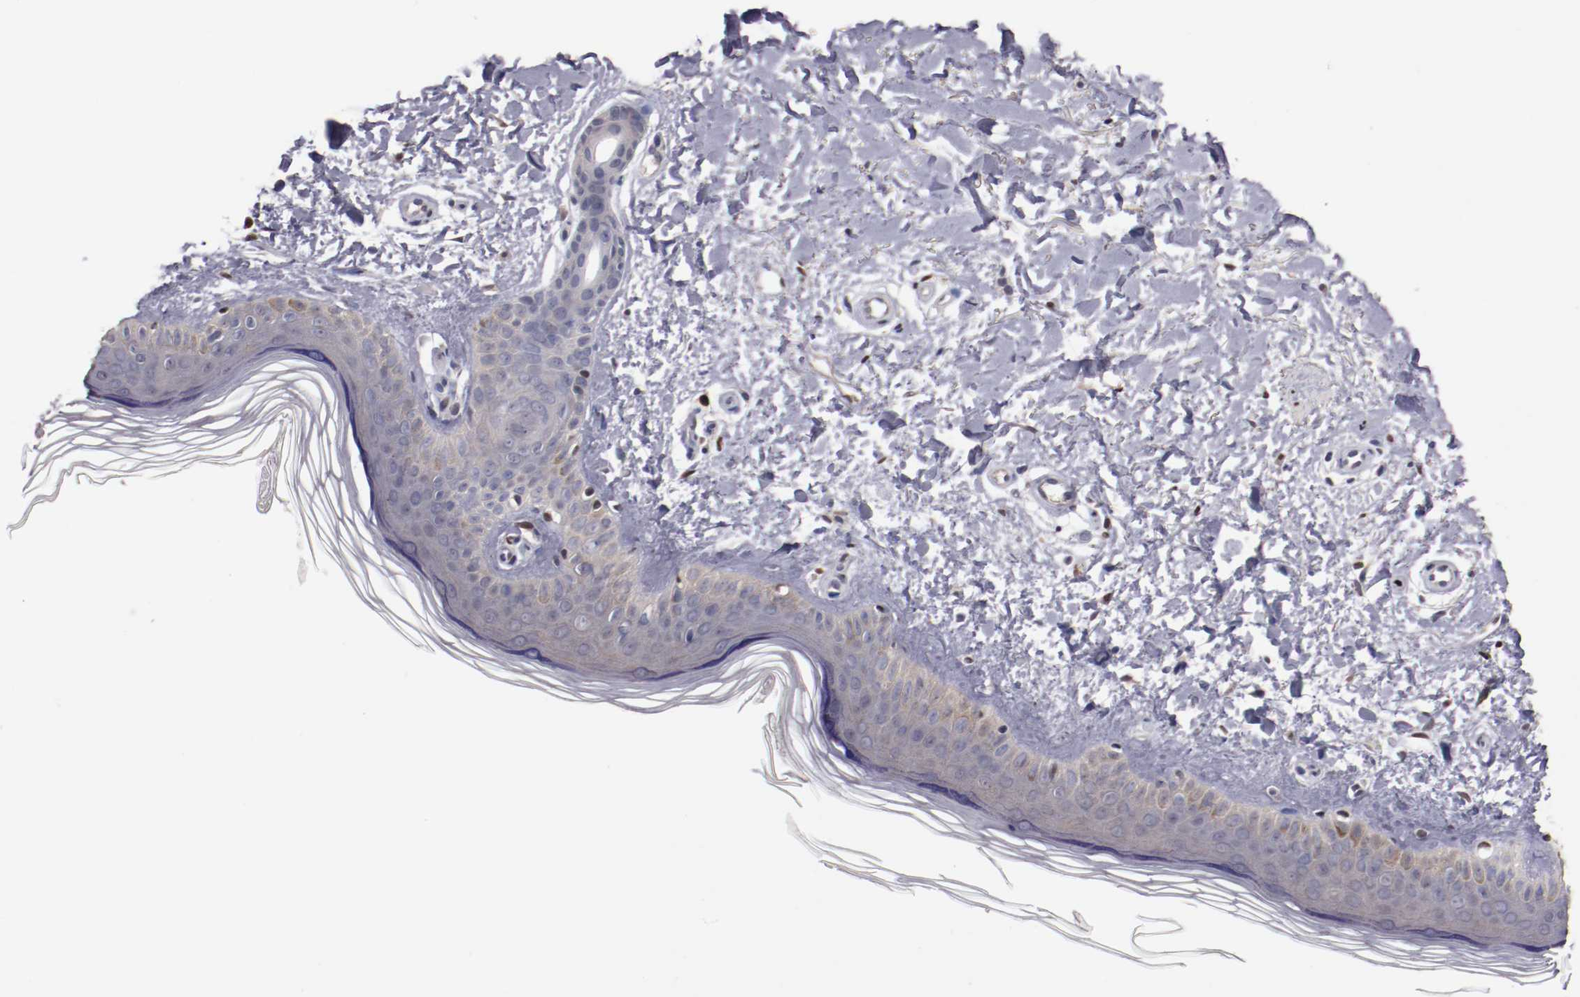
{"staining": {"intensity": "negative", "quantity": "none", "location": "none"}, "tissue": "skin", "cell_type": "Fibroblasts", "image_type": "normal", "snomed": [{"axis": "morphology", "description": "Normal tissue, NOS"}, {"axis": "topography", "description": "Skin"}], "caption": "DAB (3,3'-diaminobenzidine) immunohistochemical staining of unremarkable human skin demonstrates no significant positivity in fibroblasts. (Brightfield microscopy of DAB (3,3'-diaminobenzidine) IHC at high magnification).", "gene": "FAM81A", "patient": {"sex": "female", "age": 19}}